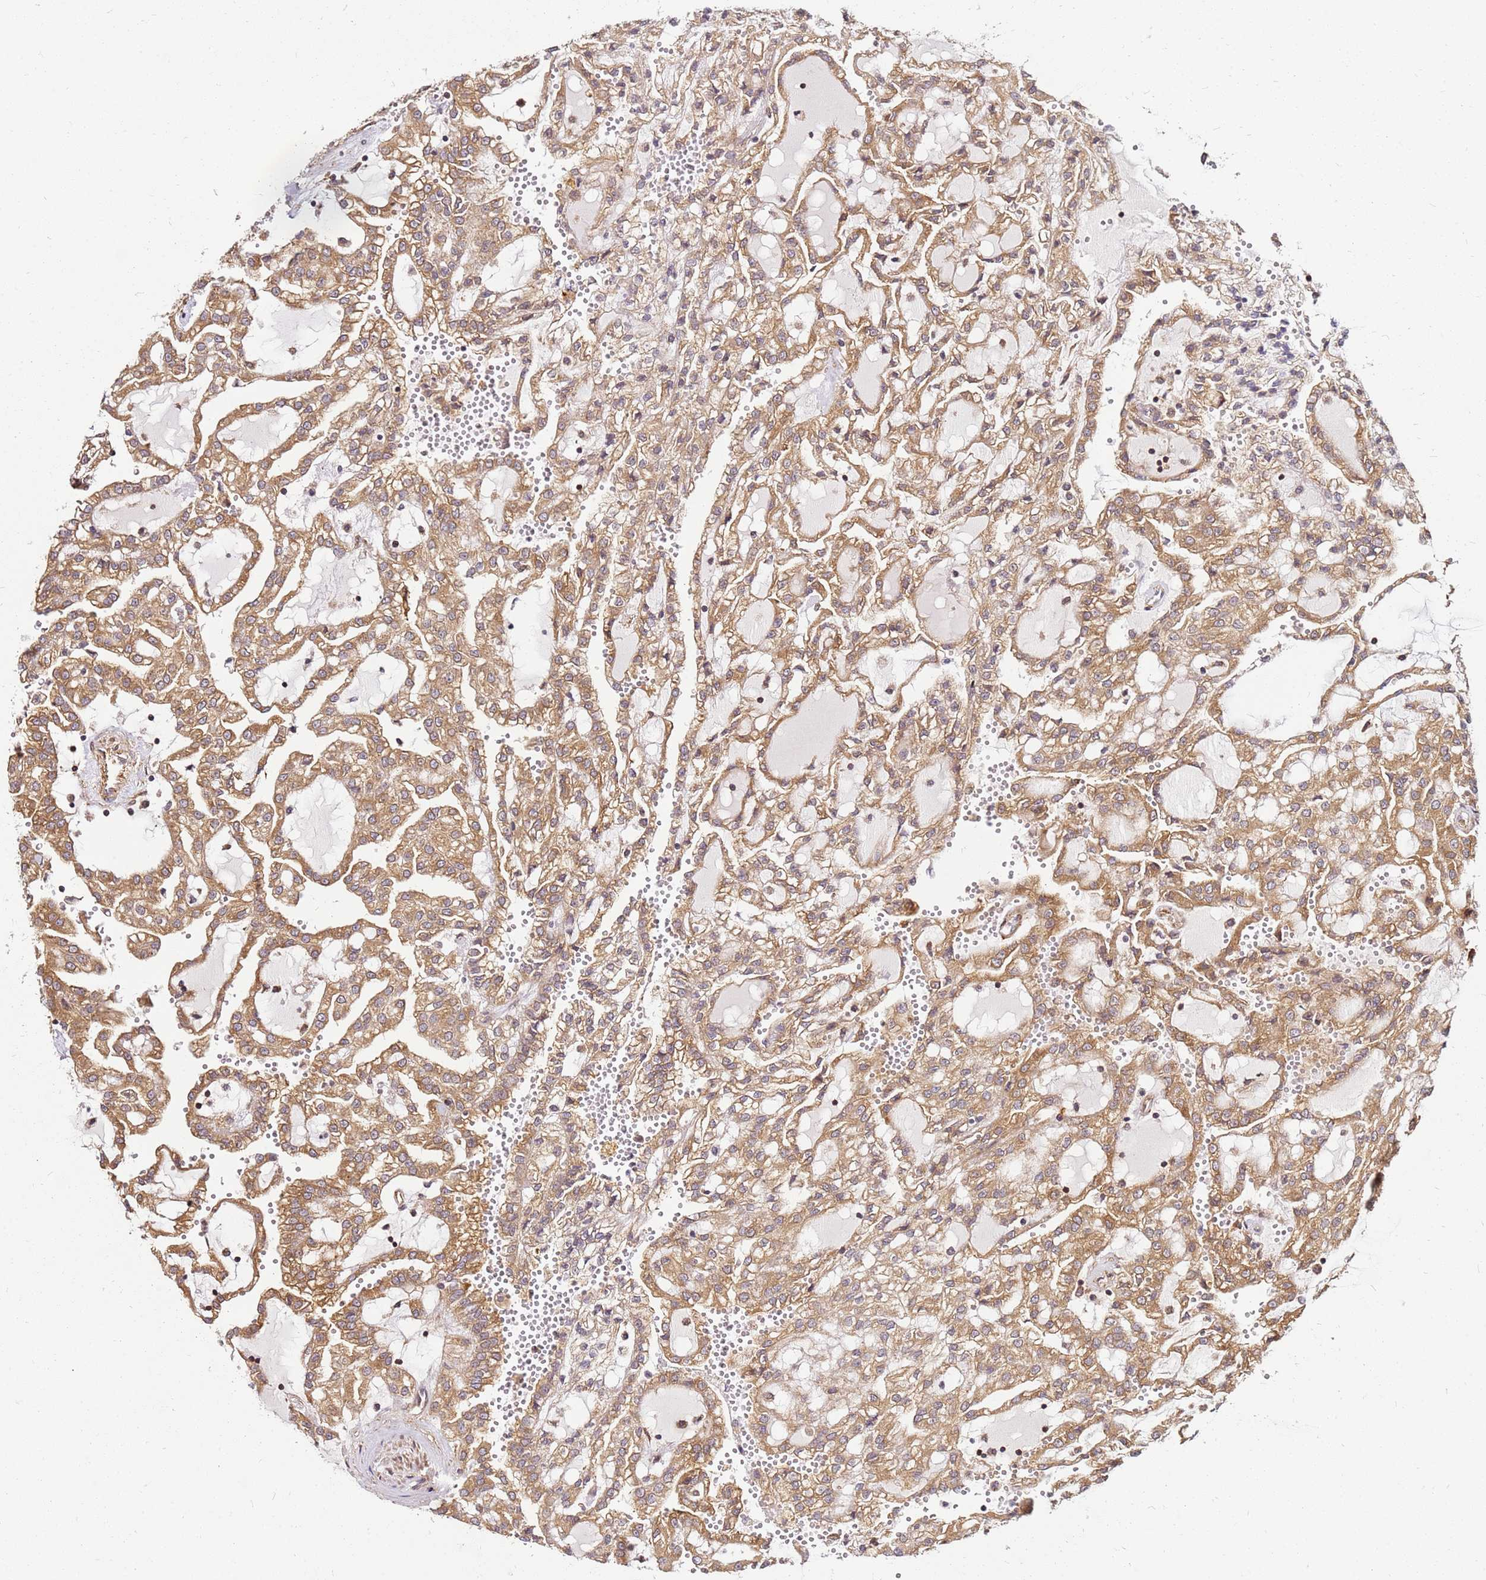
{"staining": {"intensity": "moderate", "quantity": ">75%", "location": "cytoplasmic/membranous"}, "tissue": "renal cancer", "cell_type": "Tumor cells", "image_type": "cancer", "snomed": [{"axis": "morphology", "description": "Adenocarcinoma, NOS"}, {"axis": "topography", "description": "Kidney"}], "caption": "Renal adenocarcinoma was stained to show a protein in brown. There is medium levels of moderate cytoplasmic/membranous staining in about >75% of tumor cells.", "gene": "PIH1D1", "patient": {"sex": "male", "age": 63}}